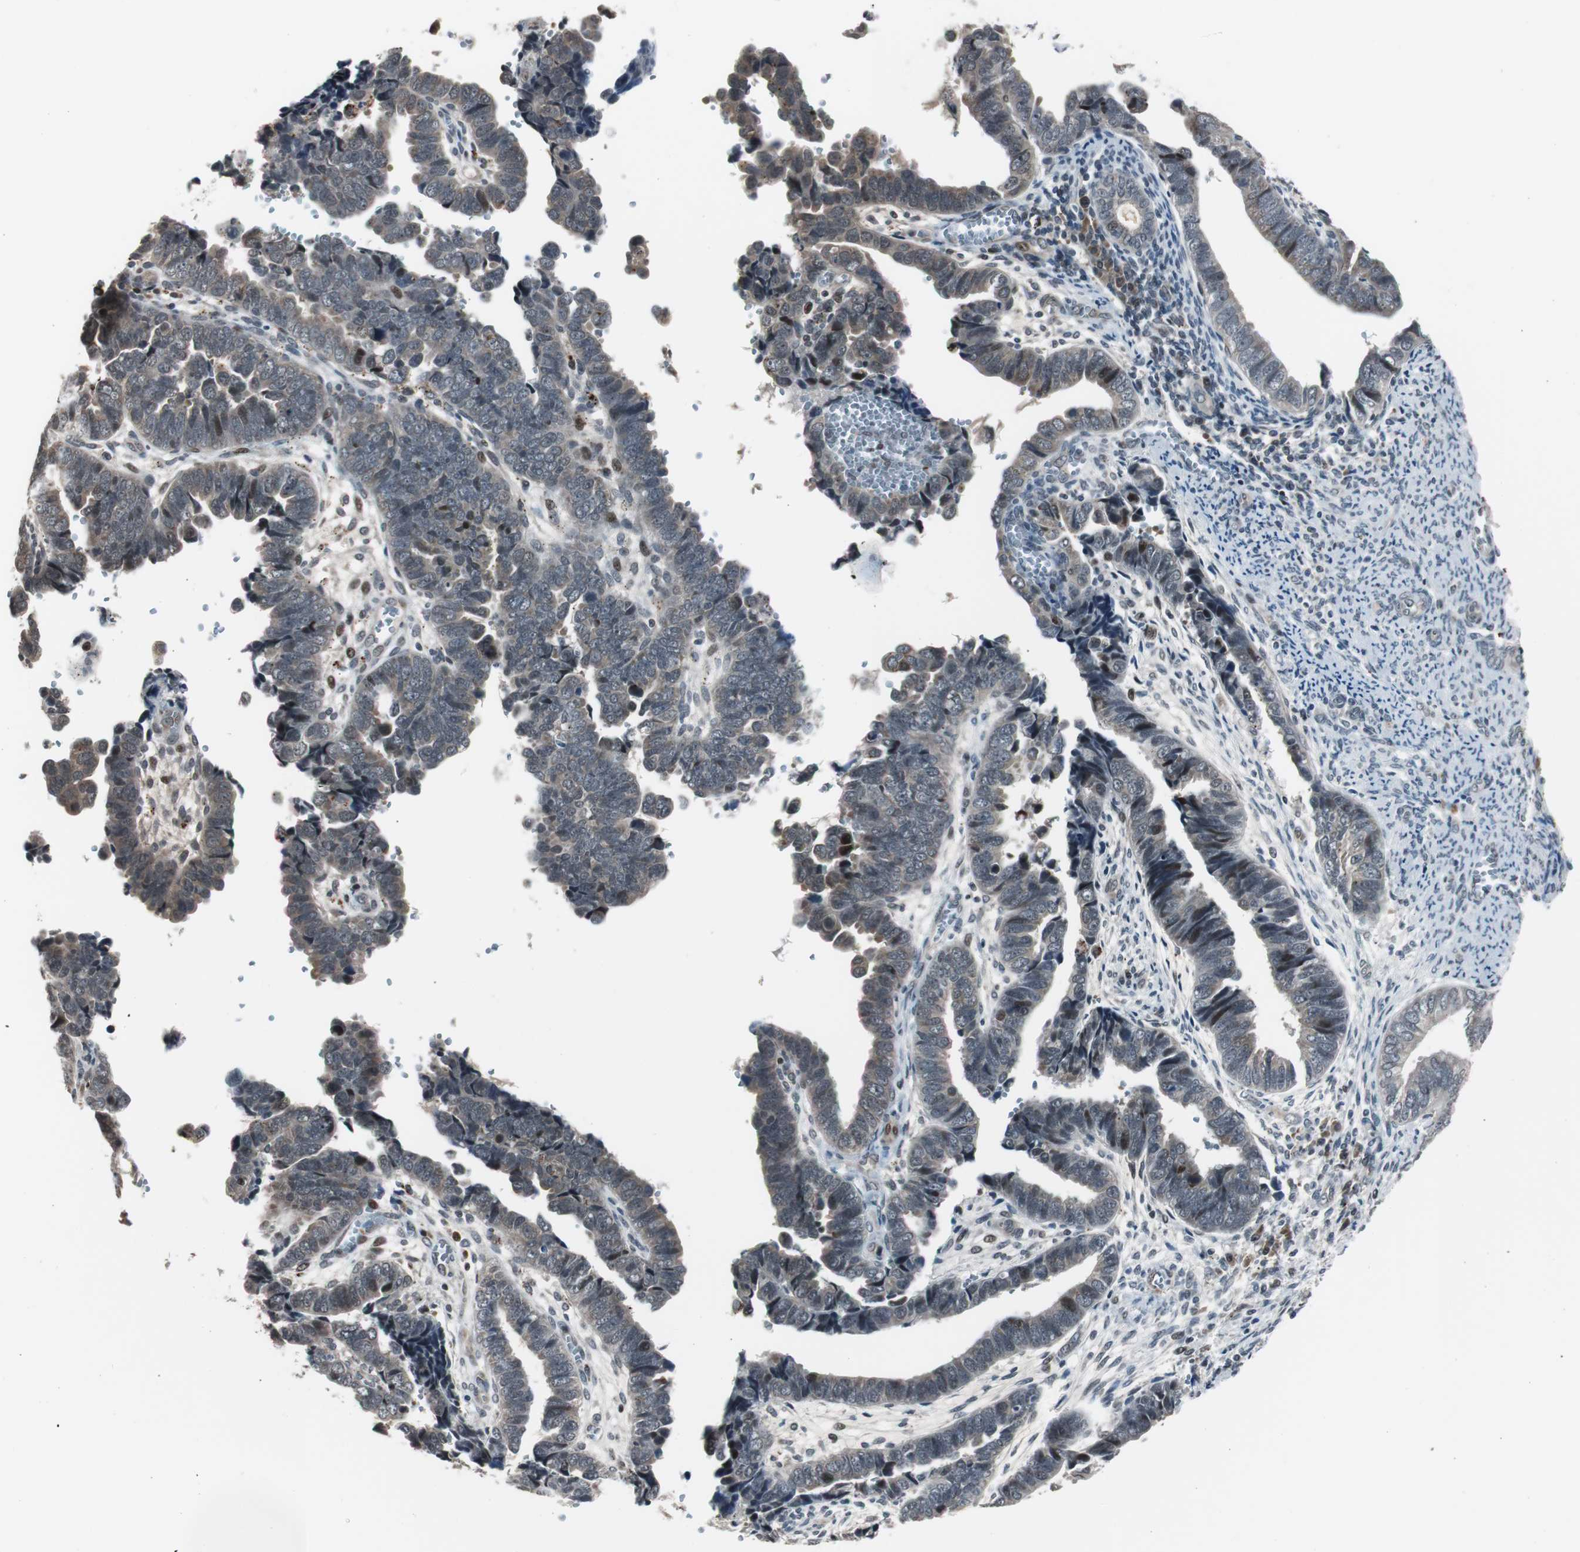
{"staining": {"intensity": "weak", "quantity": "25%-75%", "location": "cytoplasmic/membranous,nuclear"}, "tissue": "endometrial cancer", "cell_type": "Tumor cells", "image_type": "cancer", "snomed": [{"axis": "morphology", "description": "Adenocarcinoma, NOS"}, {"axis": "topography", "description": "Endometrium"}], "caption": "Brown immunohistochemical staining in adenocarcinoma (endometrial) shows weak cytoplasmic/membranous and nuclear positivity in about 25%-75% of tumor cells. Nuclei are stained in blue.", "gene": "BOLA1", "patient": {"sex": "female", "age": 75}}